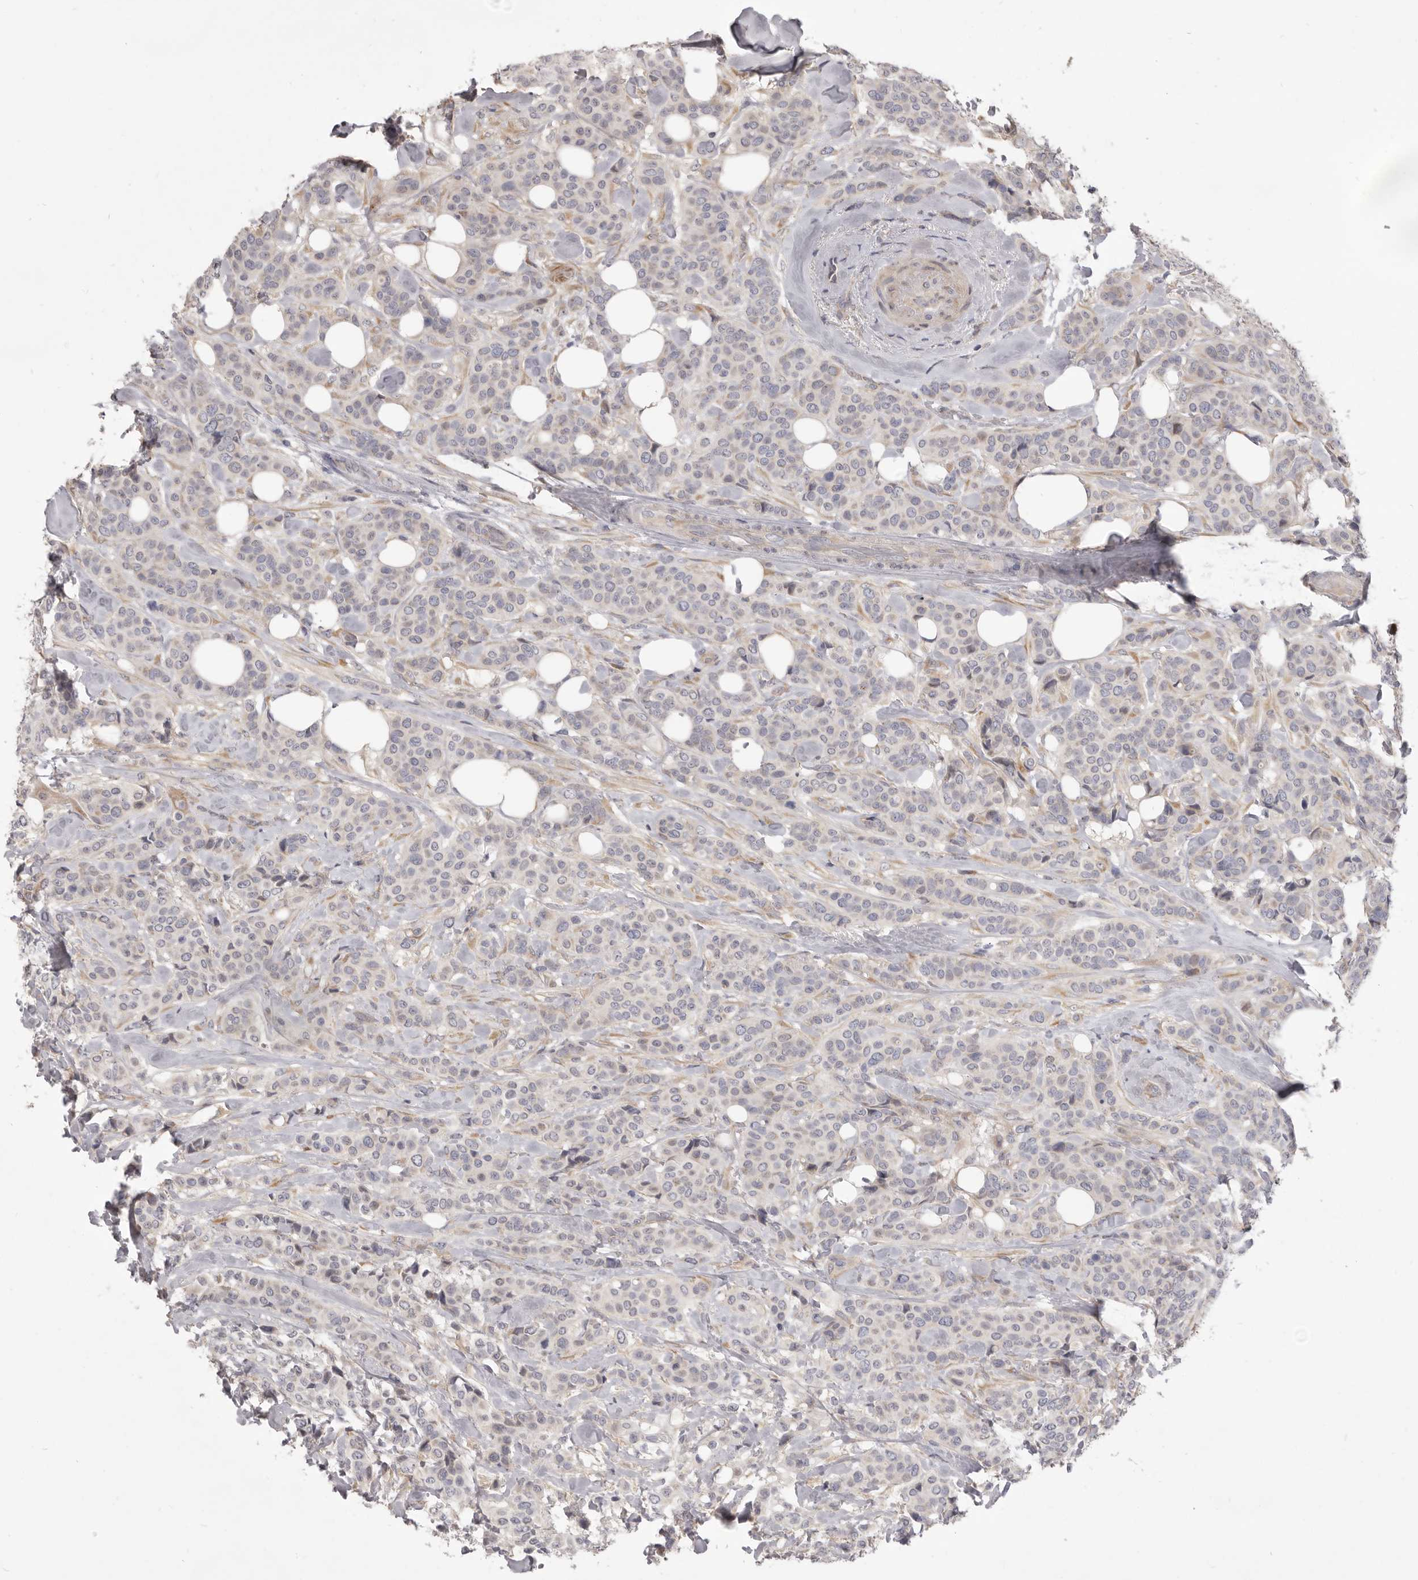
{"staining": {"intensity": "negative", "quantity": "none", "location": "none"}, "tissue": "breast cancer", "cell_type": "Tumor cells", "image_type": "cancer", "snomed": [{"axis": "morphology", "description": "Lobular carcinoma"}, {"axis": "topography", "description": "Breast"}], "caption": "Immunohistochemical staining of breast cancer (lobular carcinoma) displays no significant expression in tumor cells. (Brightfield microscopy of DAB immunohistochemistry (IHC) at high magnification).", "gene": "TBC1D8B", "patient": {"sex": "female", "age": 51}}